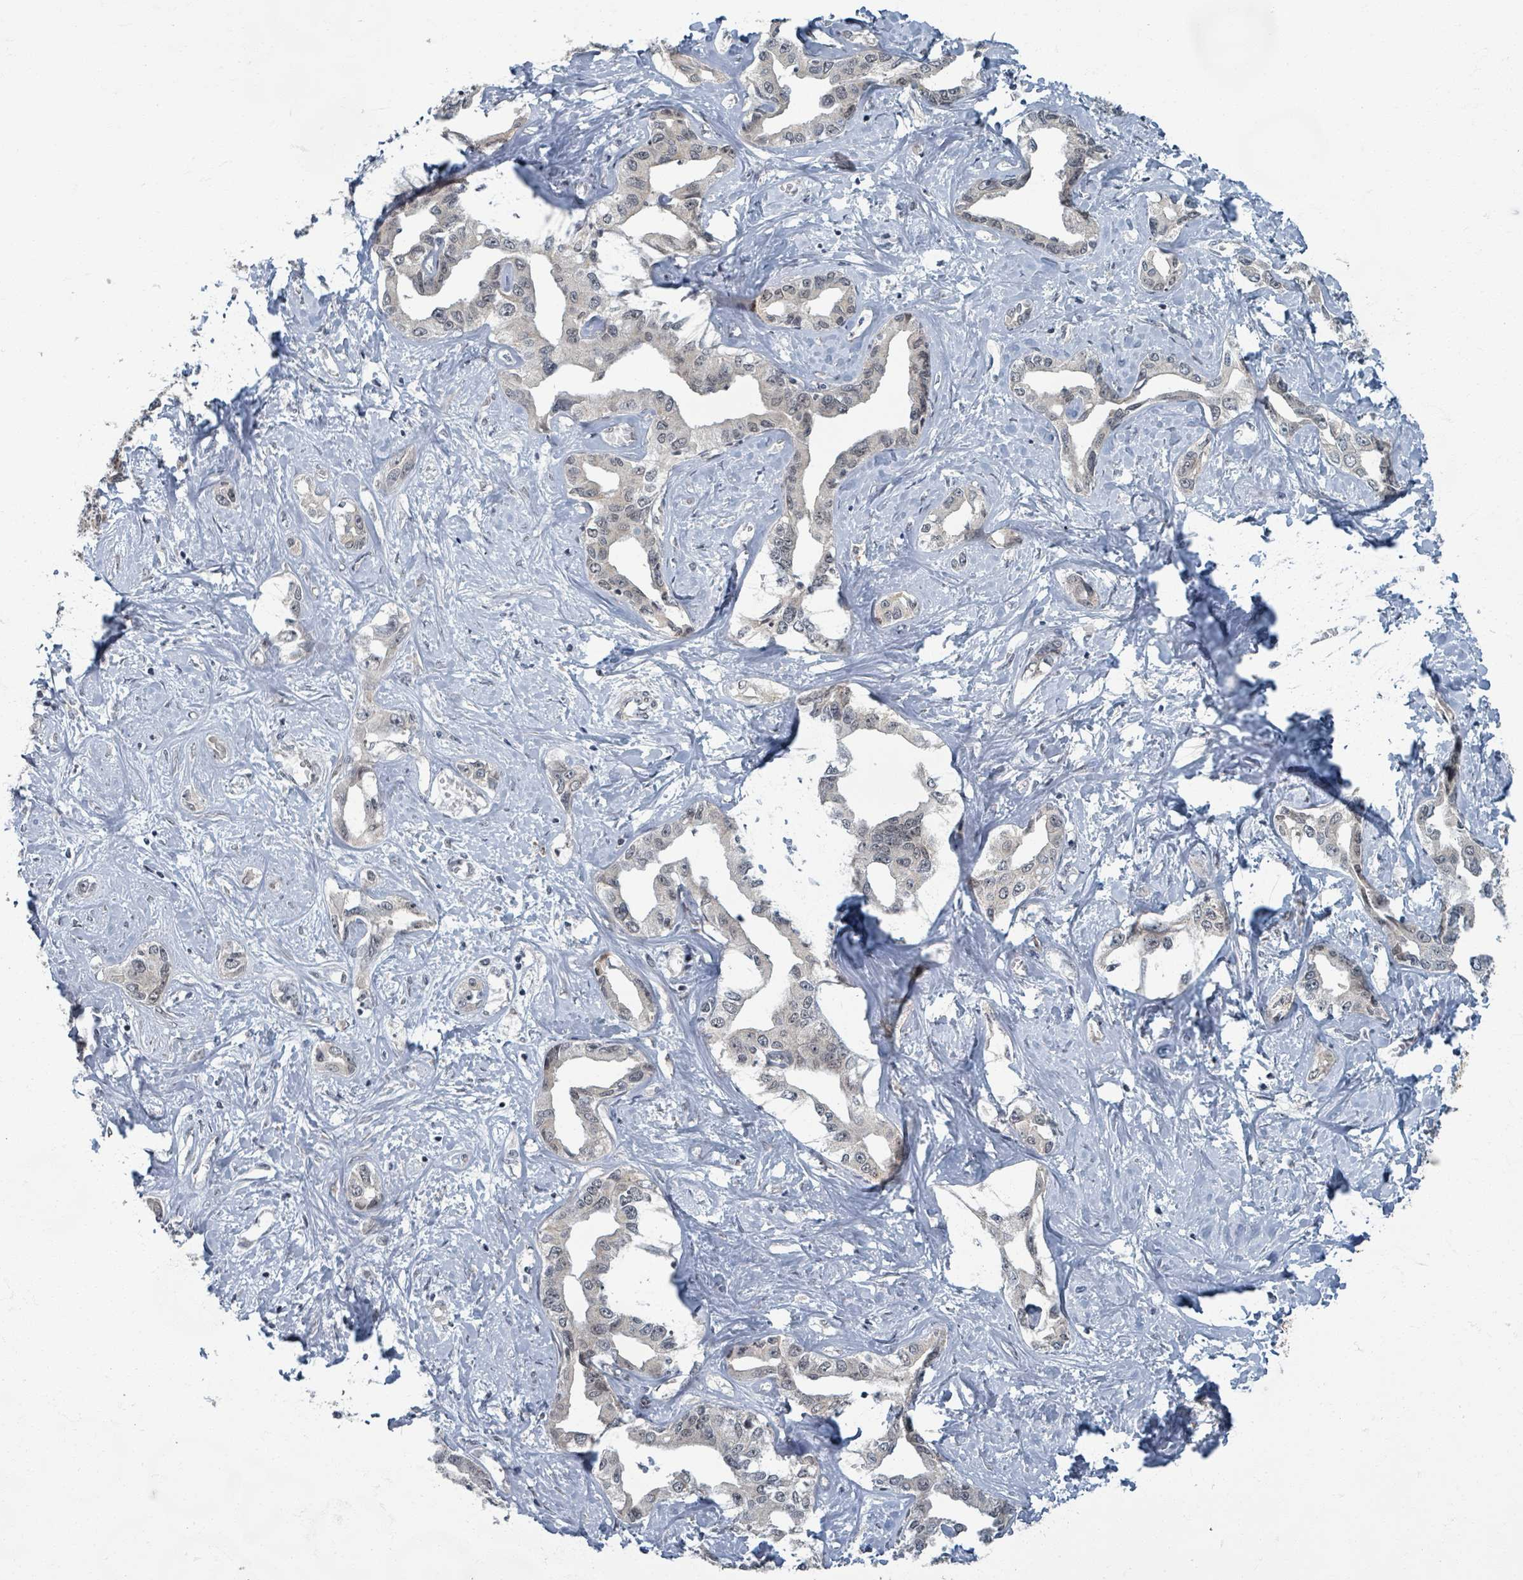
{"staining": {"intensity": "negative", "quantity": "none", "location": "none"}, "tissue": "liver cancer", "cell_type": "Tumor cells", "image_type": "cancer", "snomed": [{"axis": "morphology", "description": "Cholangiocarcinoma"}, {"axis": "topography", "description": "Liver"}], "caption": "This is a image of immunohistochemistry staining of liver cholangiocarcinoma, which shows no expression in tumor cells. (Stains: DAB (3,3'-diaminobenzidine) IHC with hematoxylin counter stain, Microscopy: brightfield microscopy at high magnification).", "gene": "INTS15", "patient": {"sex": "male", "age": 59}}